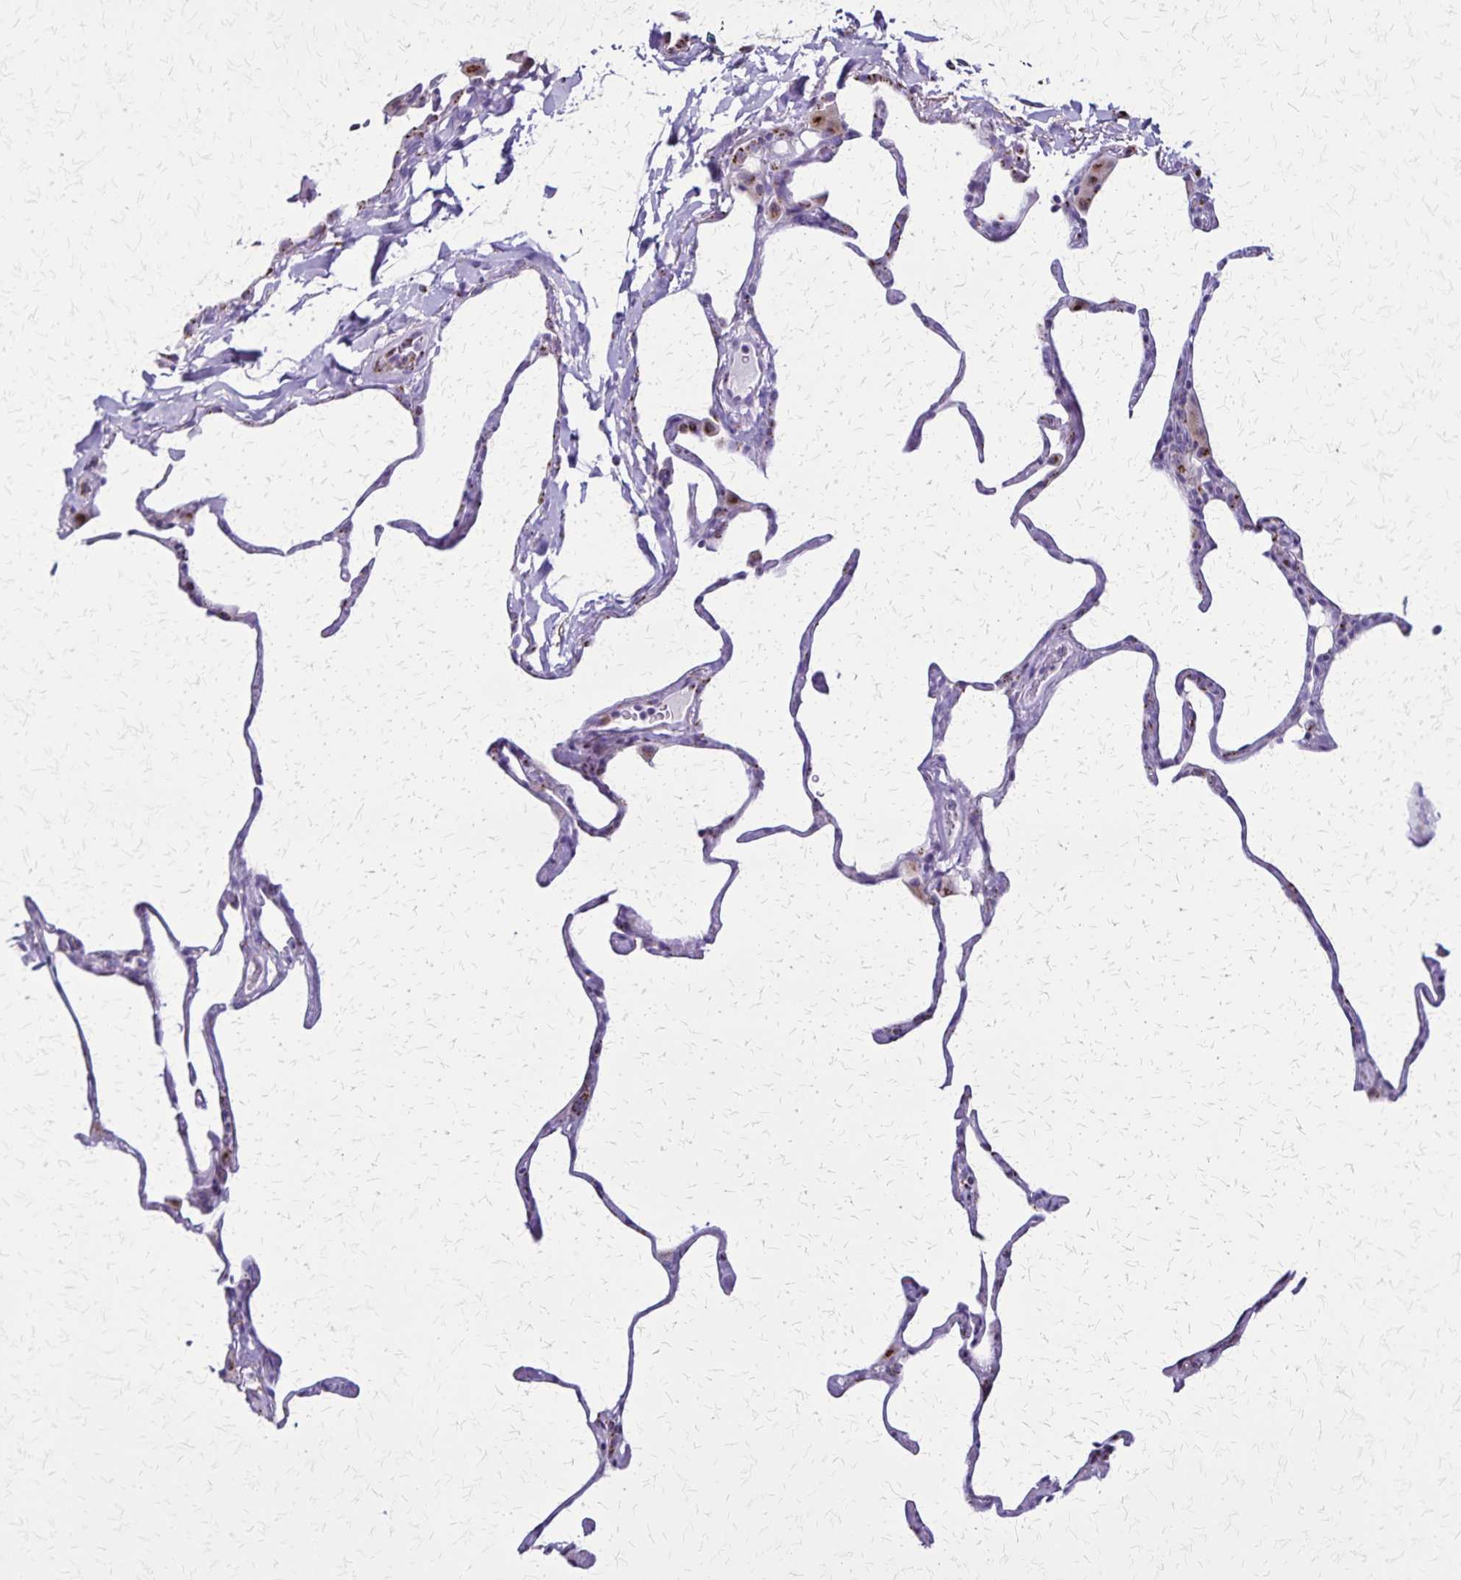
{"staining": {"intensity": "moderate", "quantity": "<25%", "location": "cytoplasmic/membranous"}, "tissue": "lung", "cell_type": "Alveolar cells", "image_type": "normal", "snomed": [{"axis": "morphology", "description": "Normal tissue, NOS"}, {"axis": "topography", "description": "Lung"}], "caption": "The micrograph demonstrates a brown stain indicating the presence of a protein in the cytoplasmic/membranous of alveolar cells in lung. Using DAB (3,3'-diaminobenzidine) (brown) and hematoxylin (blue) stains, captured at high magnification using brightfield microscopy.", "gene": "OR51B5", "patient": {"sex": "male", "age": 65}}